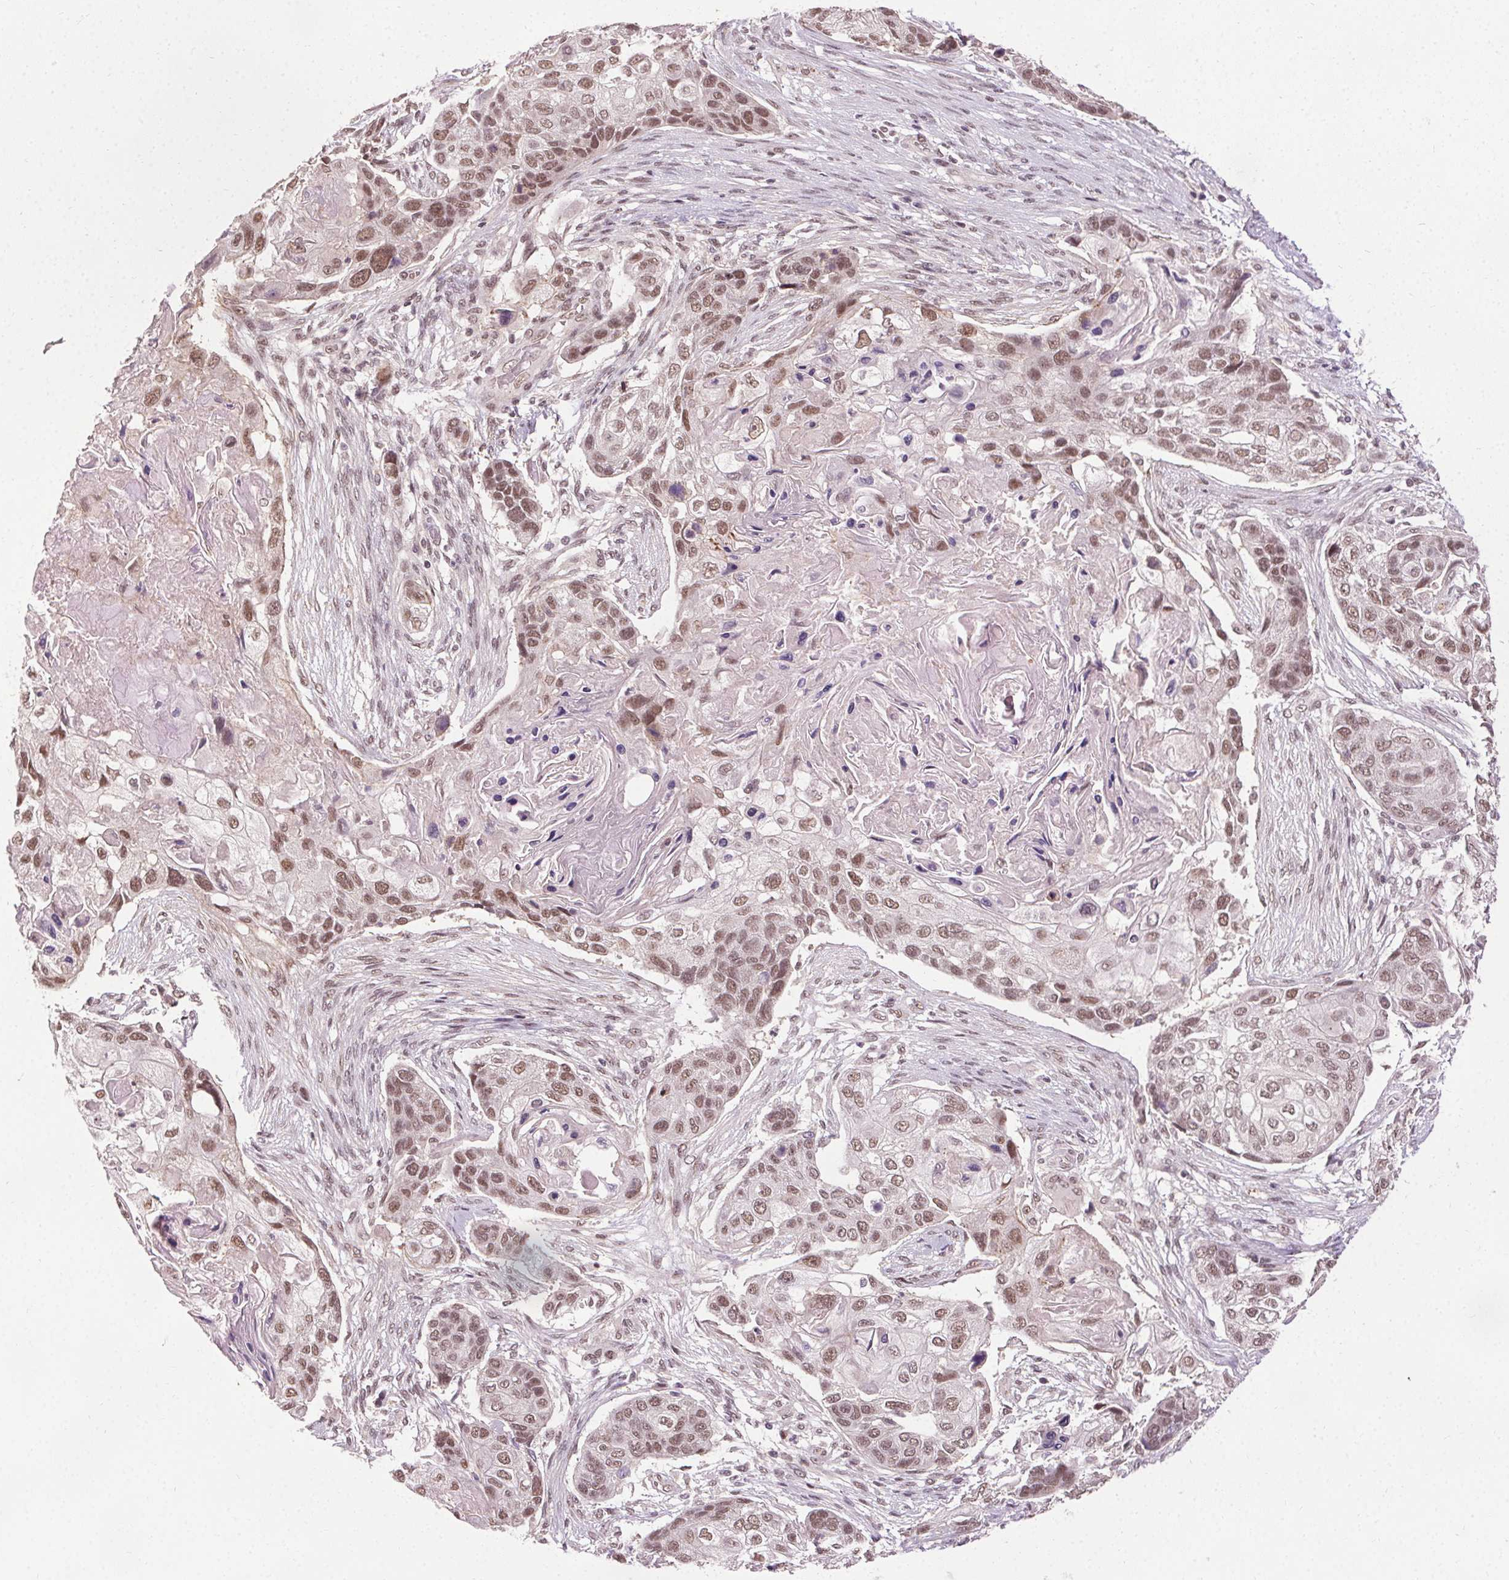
{"staining": {"intensity": "moderate", "quantity": ">75%", "location": "nuclear"}, "tissue": "lung cancer", "cell_type": "Tumor cells", "image_type": "cancer", "snomed": [{"axis": "morphology", "description": "Squamous cell carcinoma, NOS"}, {"axis": "topography", "description": "Lung"}], "caption": "Immunohistochemical staining of squamous cell carcinoma (lung) reveals medium levels of moderate nuclear protein positivity in approximately >75% of tumor cells.", "gene": "MED6", "patient": {"sex": "male", "age": 69}}